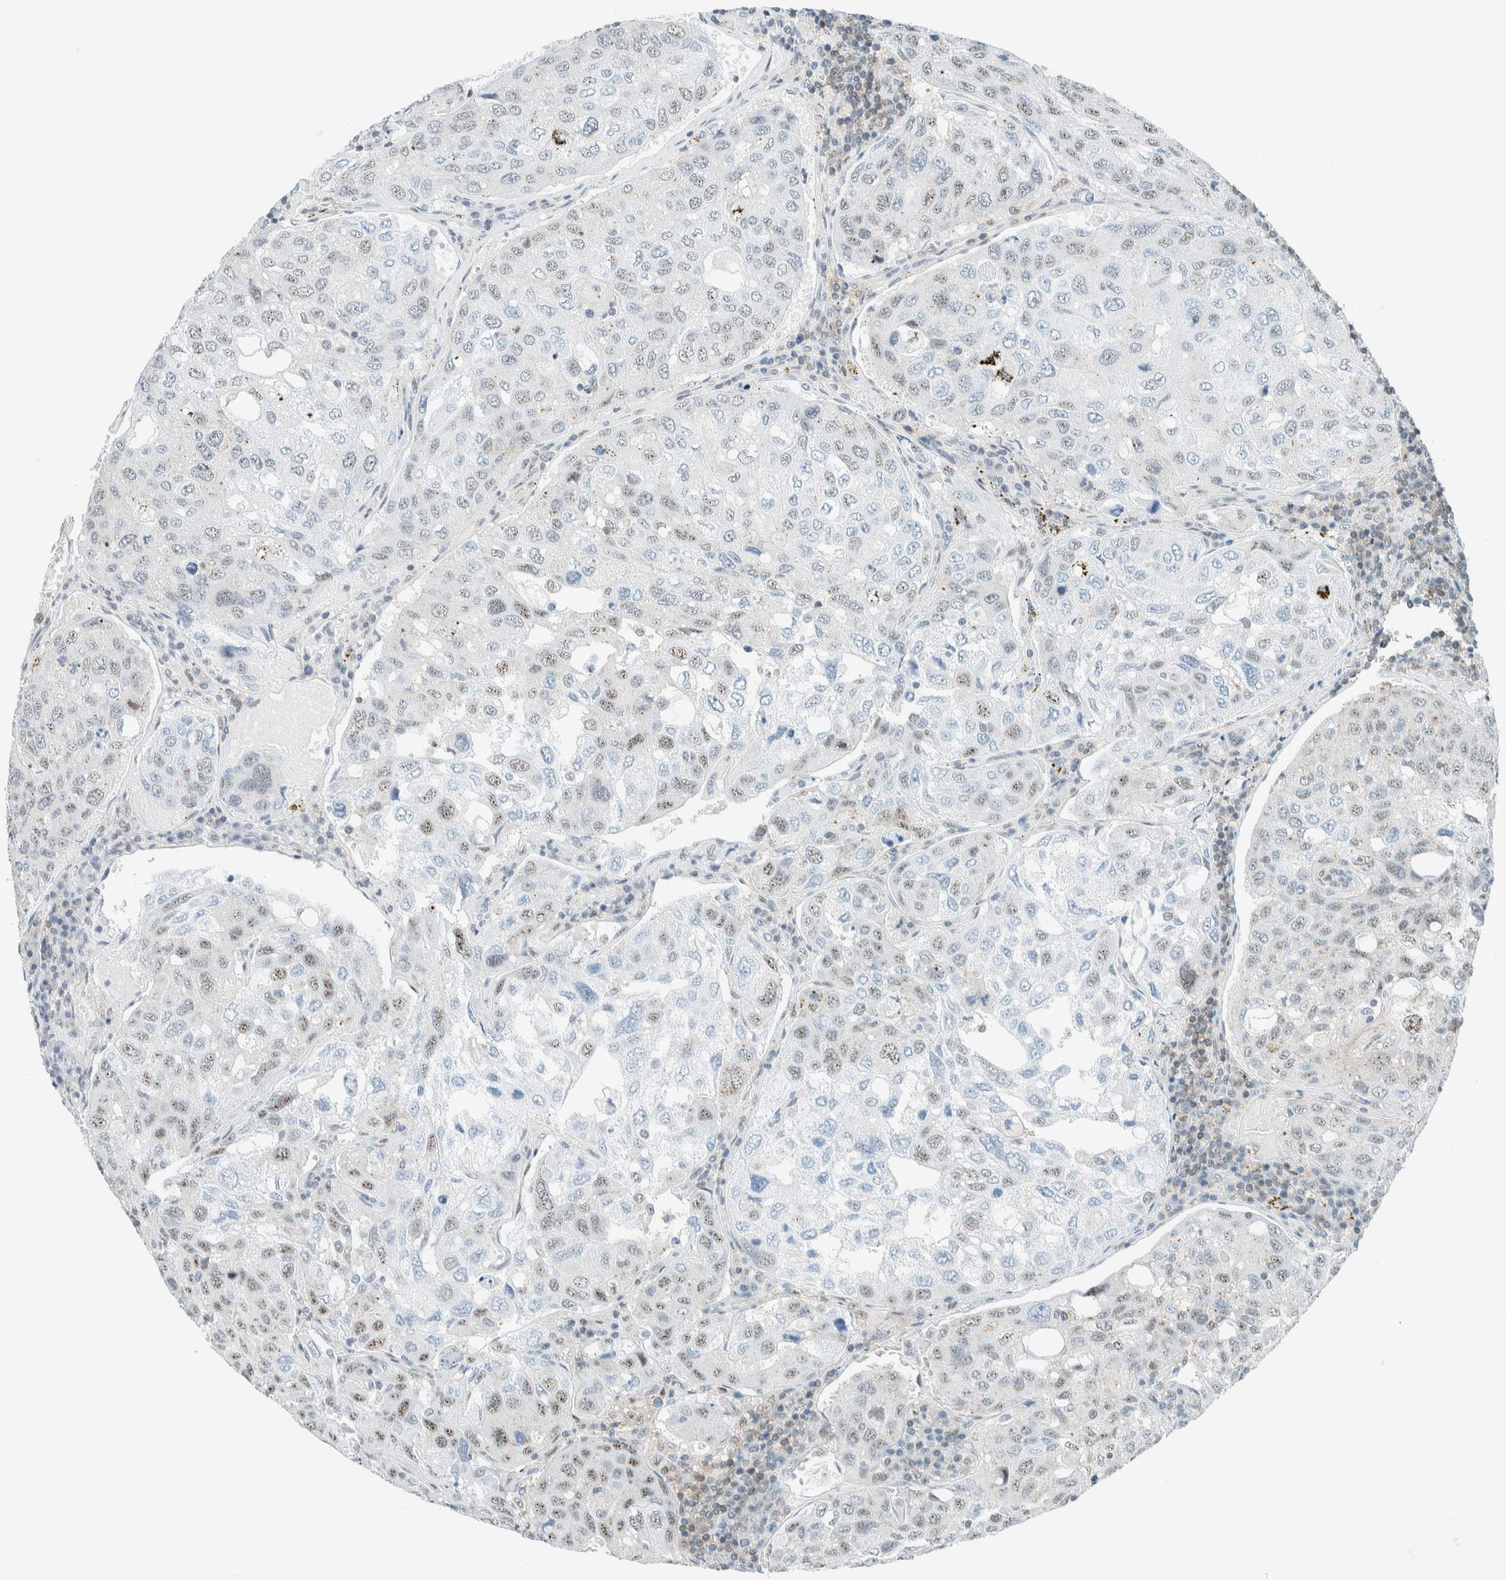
{"staining": {"intensity": "weak", "quantity": "<25%", "location": "nuclear"}, "tissue": "urothelial cancer", "cell_type": "Tumor cells", "image_type": "cancer", "snomed": [{"axis": "morphology", "description": "Urothelial carcinoma, High grade"}, {"axis": "topography", "description": "Lymph node"}, {"axis": "topography", "description": "Urinary bladder"}], "caption": "Tumor cells are negative for brown protein staining in high-grade urothelial carcinoma. (DAB immunohistochemistry with hematoxylin counter stain).", "gene": "CYSRT1", "patient": {"sex": "male", "age": 51}}